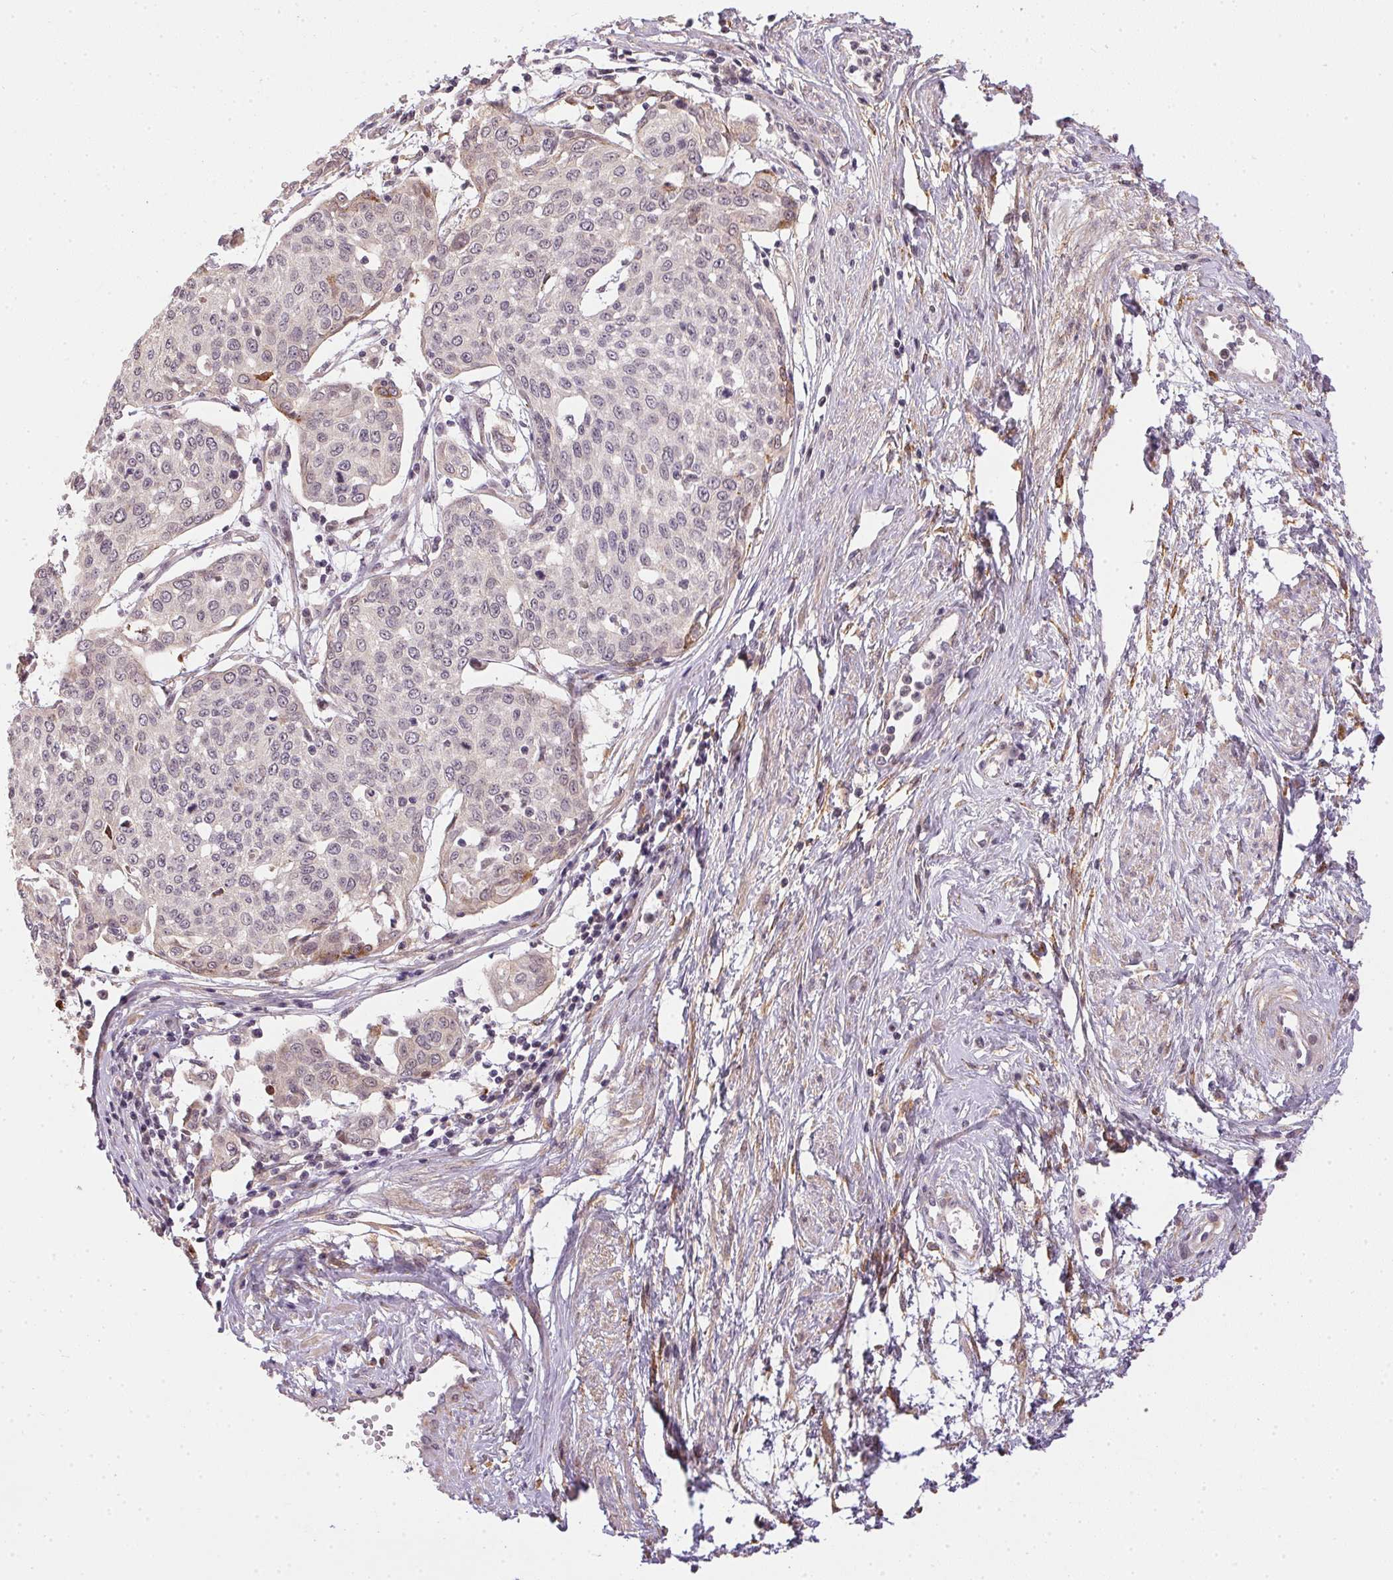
{"staining": {"intensity": "negative", "quantity": "none", "location": "none"}, "tissue": "cervical cancer", "cell_type": "Tumor cells", "image_type": "cancer", "snomed": [{"axis": "morphology", "description": "Squamous cell carcinoma, NOS"}, {"axis": "topography", "description": "Cervix"}], "caption": "This is a micrograph of immunohistochemistry staining of squamous cell carcinoma (cervical), which shows no positivity in tumor cells.", "gene": "CFAP92", "patient": {"sex": "female", "age": 34}}